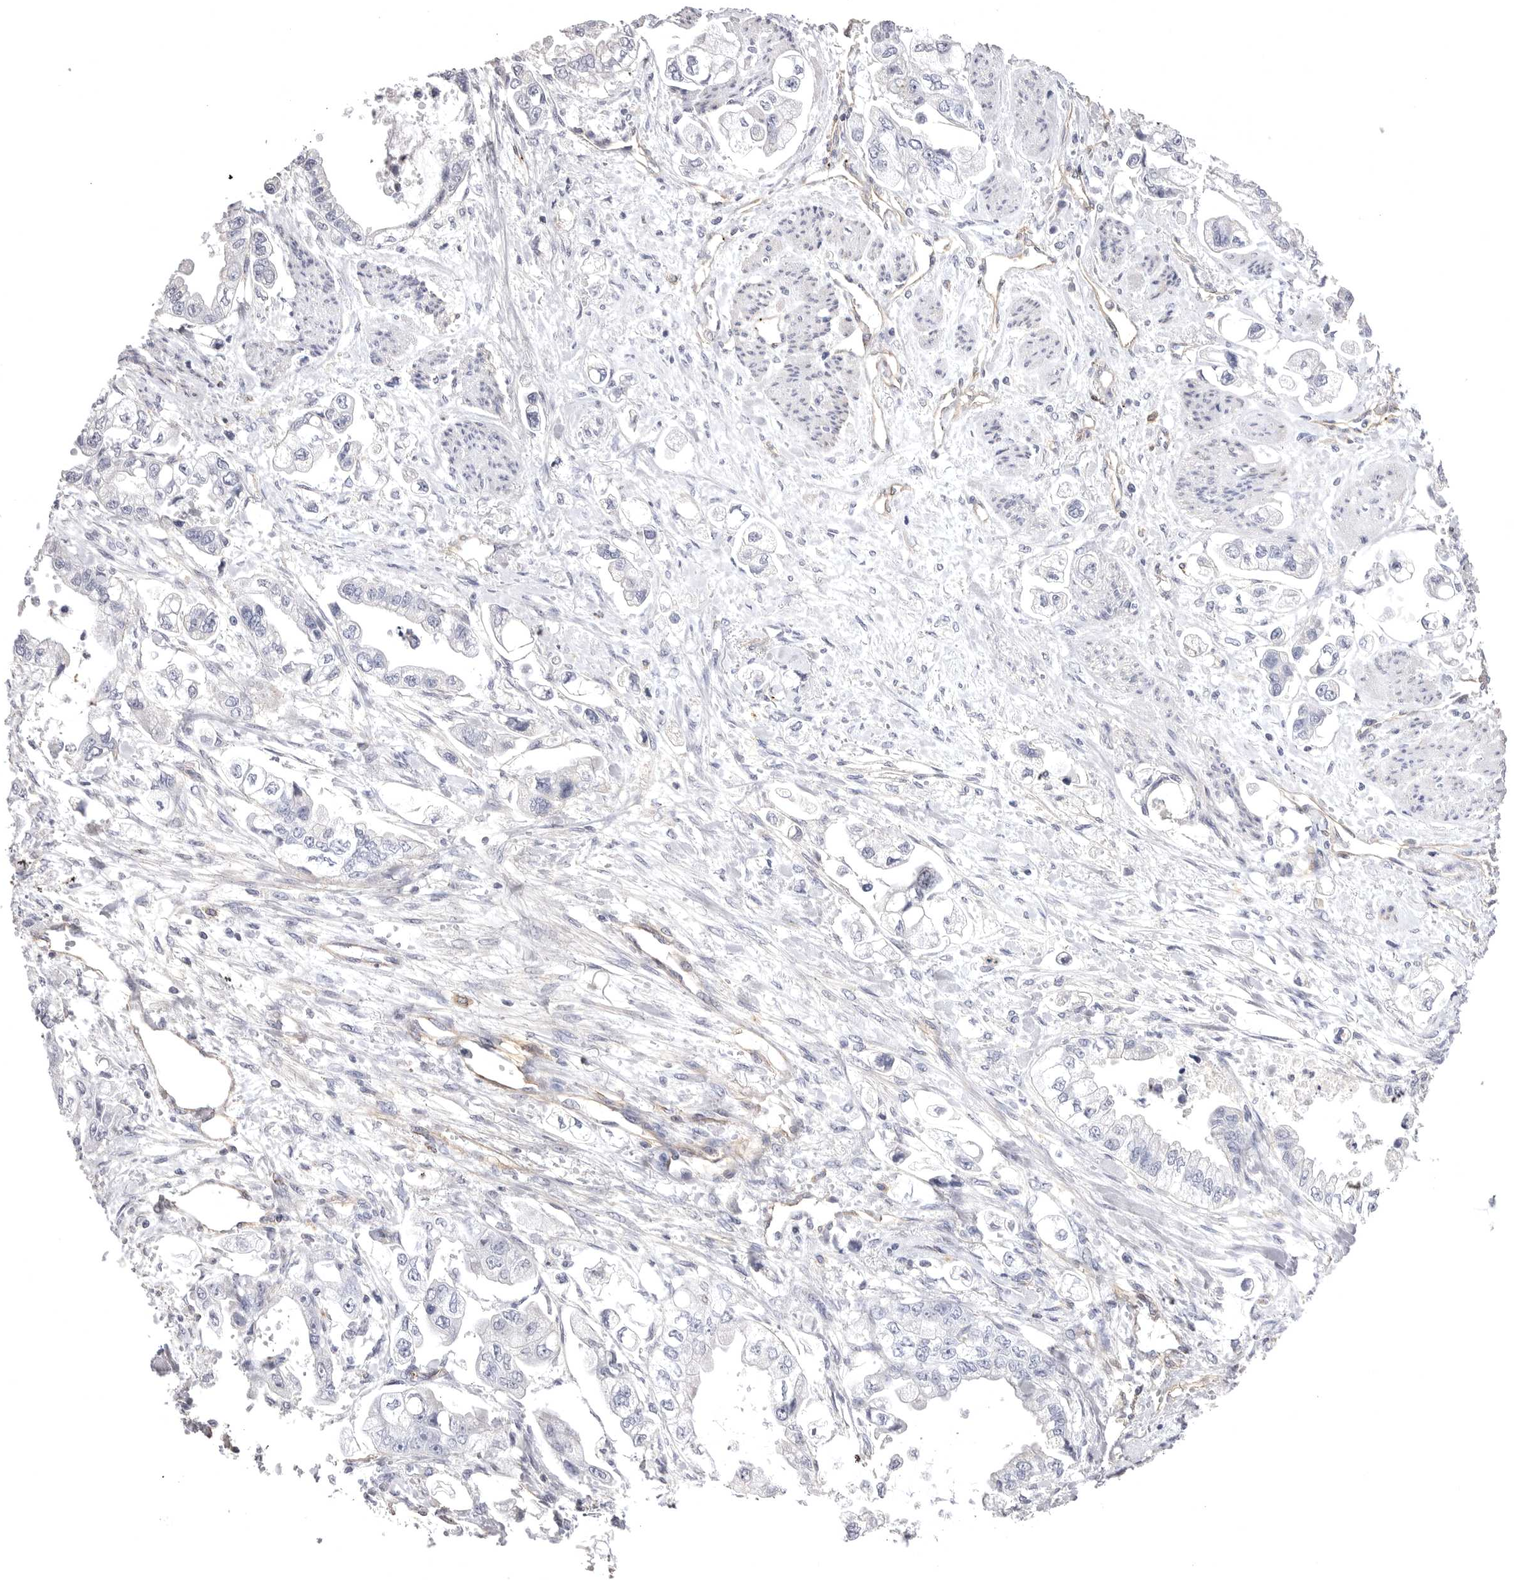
{"staining": {"intensity": "negative", "quantity": "none", "location": "none"}, "tissue": "stomach cancer", "cell_type": "Tumor cells", "image_type": "cancer", "snomed": [{"axis": "morphology", "description": "Adenocarcinoma, NOS"}, {"axis": "topography", "description": "Stomach"}], "caption": "This photomicrograph is of stomach cancer stained with immunohistochemistry (IHC) to label a protein in brown with the nuclei are counter-stained blue. There is no expression in tumor cells.", "gene": "PSPN", "patient": {"sex": "male", "age": 62}}